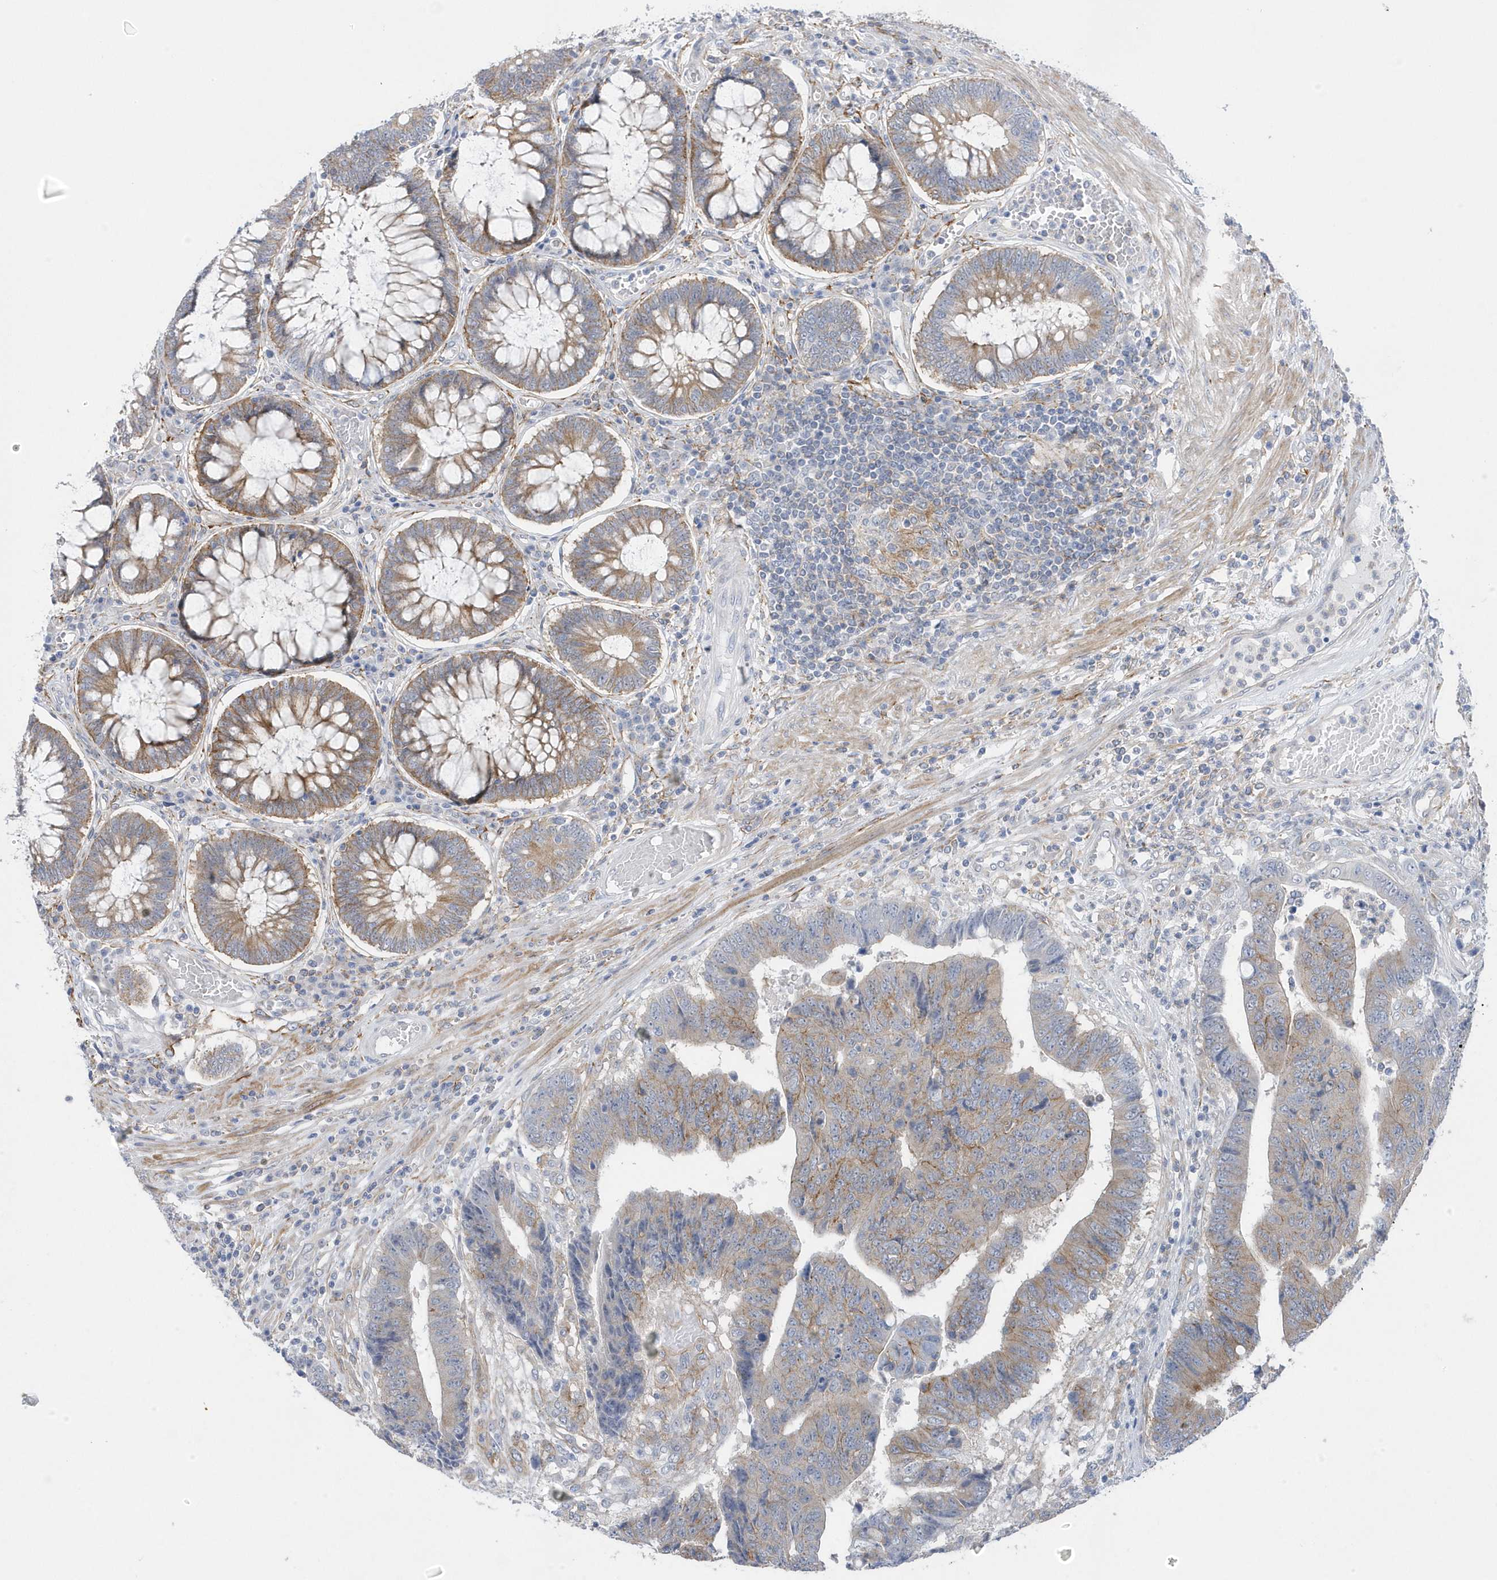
{"staining": {"intensity": "moderate", "quantity": "25%-75%", "location": "cytoplasmic/membranous"}, "tissue": "colorectal cancer", "cell_type": "Tumor cells", "image_type": "cancer", "snomed": [{"axis": "morphology", "description": "Adenocarcinoma, NOS"}, {"axis": "topography", "description": "Rectum"}], "caption": "Tumor cells demonstrate moderate cytoplasmic/membranous positivity in about 25%-75% of cells in adenocarcinoma (colorectal). The staining was performed using DAB to visualize the protein expression in brown, while the nuclei were stained in blue with hematoxylin (Magnification: 20x).", "gene": "ANAPC1", "patient": {"sex": "male", "age": 84}}